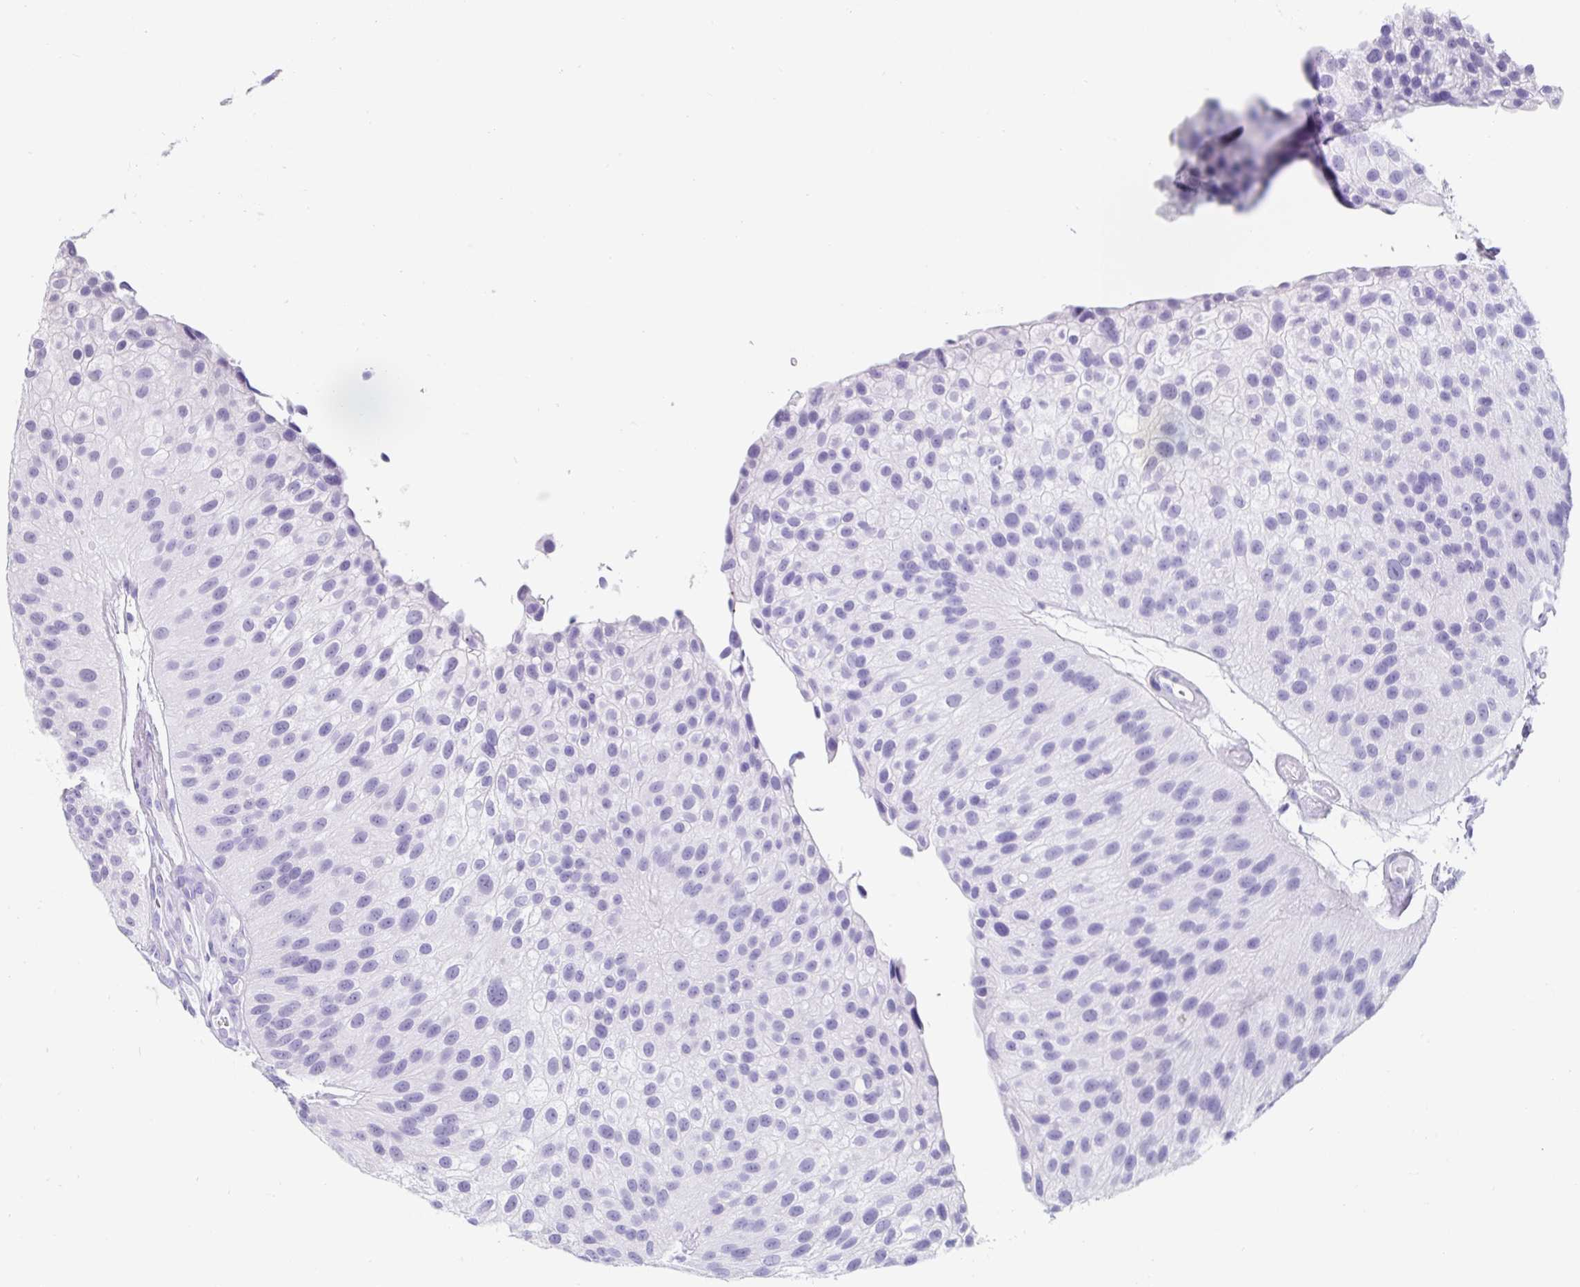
{"staining": {"intensity": "weak", "quantity": "<25%", "location": "nuclear"}, "tissue": "urothelial cancer", "cell_type": "Tumor cells", "image_type": "cancer", "snomed": [{"axis": "morphology", "description": "Urothelial carcinoma, NOS"}, {"axis": "topography", "description": "Urinary bladder"}], "caption": "Immunohistochemistry (IHC) of urothelial cancer exhibits no expression in tumor cells. (Stains: DAB (3,3'-diaminobenzidine) immunohistochemistry with hematoxylin counter stain, Microscopy: brightfield microscopy at high magnification).", "gene": "ST13", "patient": {"sex": "male", "age": 87}}